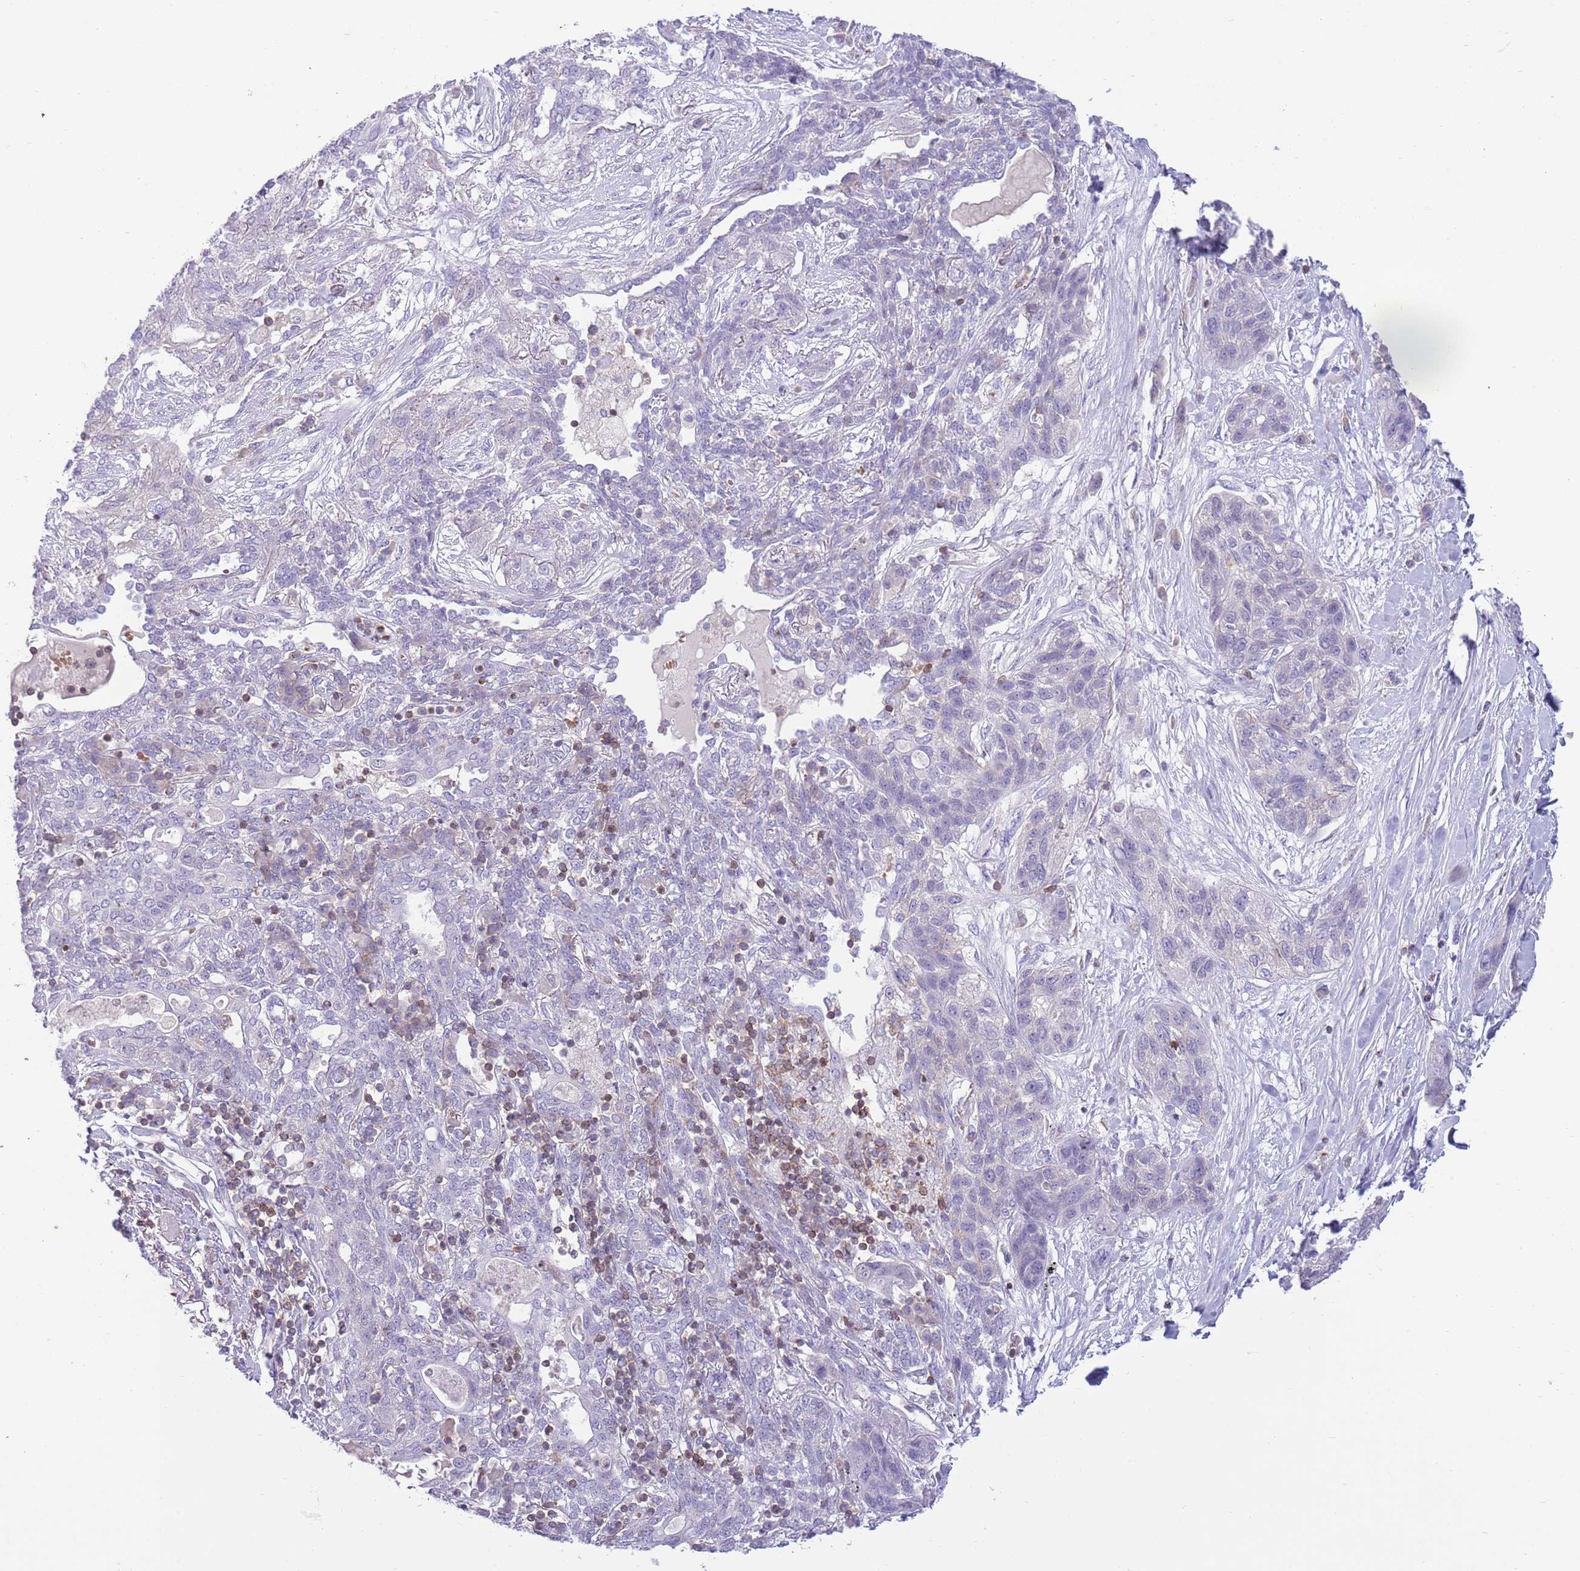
{"staining": {"intensity": "negative", "quantity": "none", "location": "none"}, "tissue": "lung cancer", "cell_type": "Tumor cells", "image_type": "cancer", "snomed": [{"axis": "morphology", "description": "Squamous cell carcinoma, NOS"}, {"axis": "topography", "description": "Lung"}], "caption": "Lung squamous cell carcinoma was stained to show a protein in brown. There is no significant positivity in tumor cells.", "gene": "OR4Q3", "patient": {"sex": "female", "age": 70}}